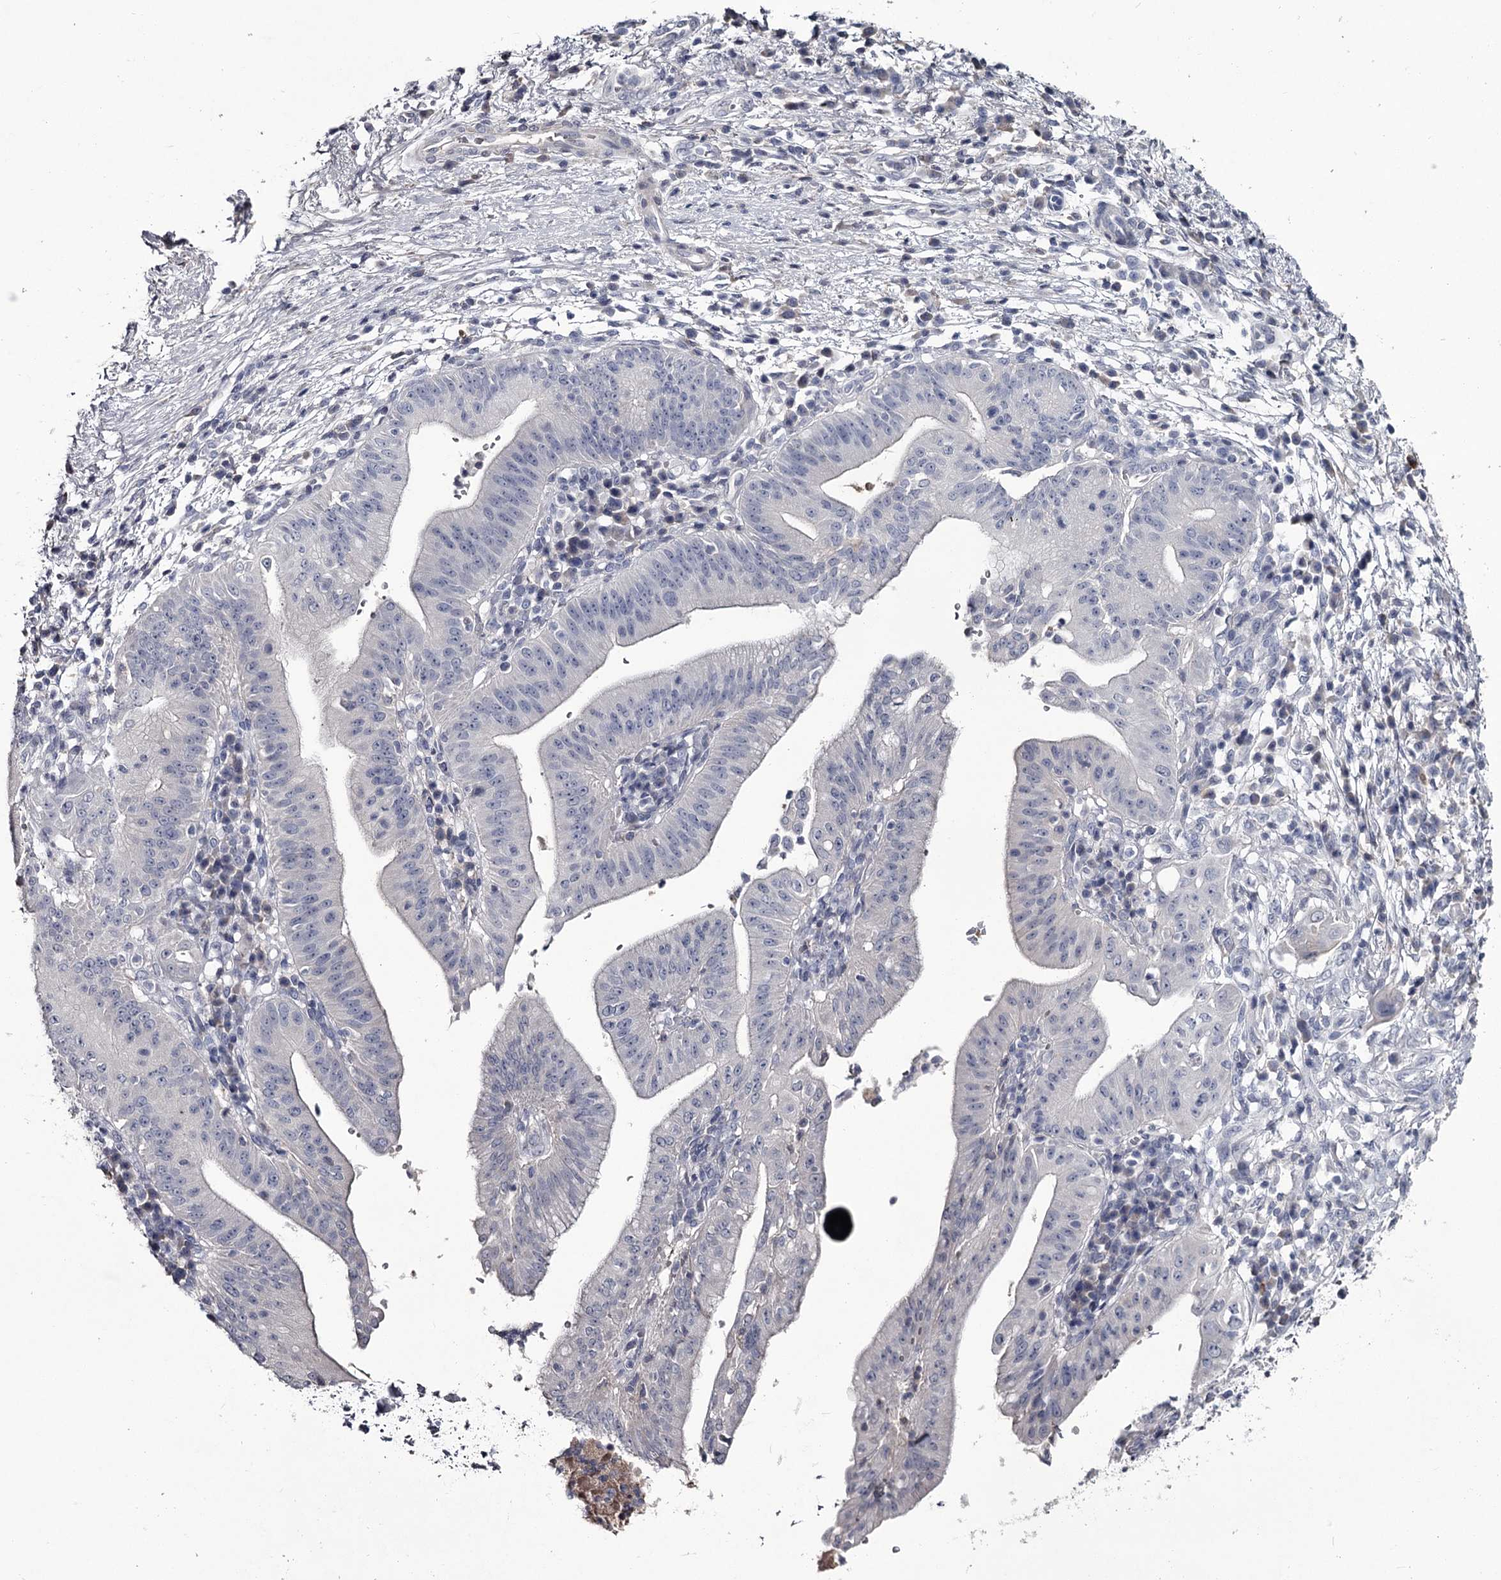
{"staining": {"intensity": "negative", "quantity": "none", "location": "none"}, "tissue": "pancreatic cancer", "cell_type": "Tumor cells", "image_type": "cancer", "snomed": [{"axis": "morphology", "description": "Adenocarcinoma, NOS"}, {"axis": "topography", "description": "Pancreas"}], "caption": "DAB (3,3'-diaminobenzidine) immunohistochemical staining of human adenocarcinoma (pancreatic) reveals no significant positivity in tumor cells.", "gene": "DAO", "patient": {"sex": "male", "age": 68}}